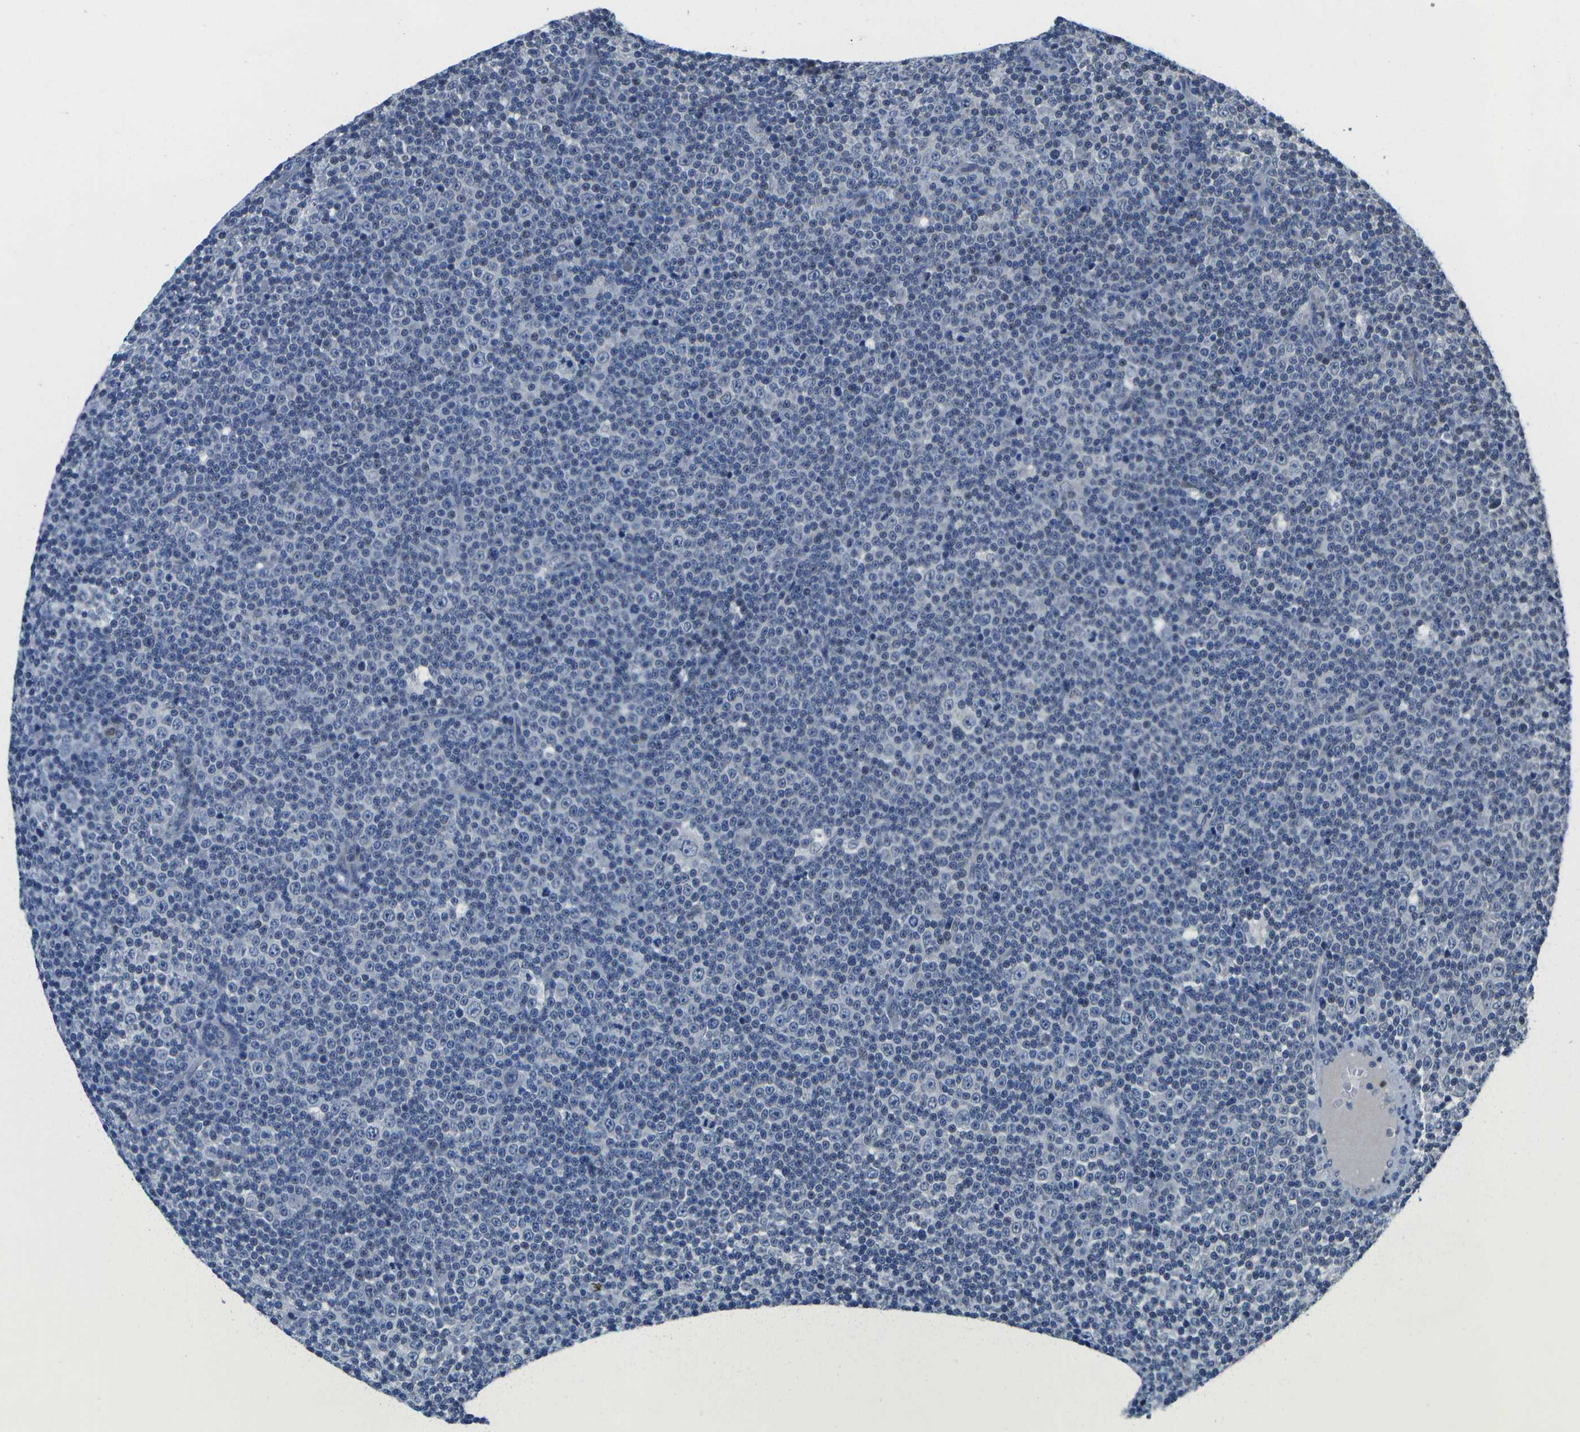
{"staining": {"intensity": "negative", "quantity": "none", "location": "none"}, "tissue": "lymphoma", "cell_type": "Tumor cells", "image_type": "cancer", "snomed": [{"axis": "morphology", "description": "Malignant lymphoma, non-Hodgkin's type, Low grade"}, {"axis": "topography", "description": "Lymph node"}], "caption": "Immunohistochemistry (IHC) image of neoplastic tissue: human lymphoma stained with DAB demonstrates no significant protein staining in tumor cells.", "gene": "DSE", "patient": {"sex": "female", "age": 67}}